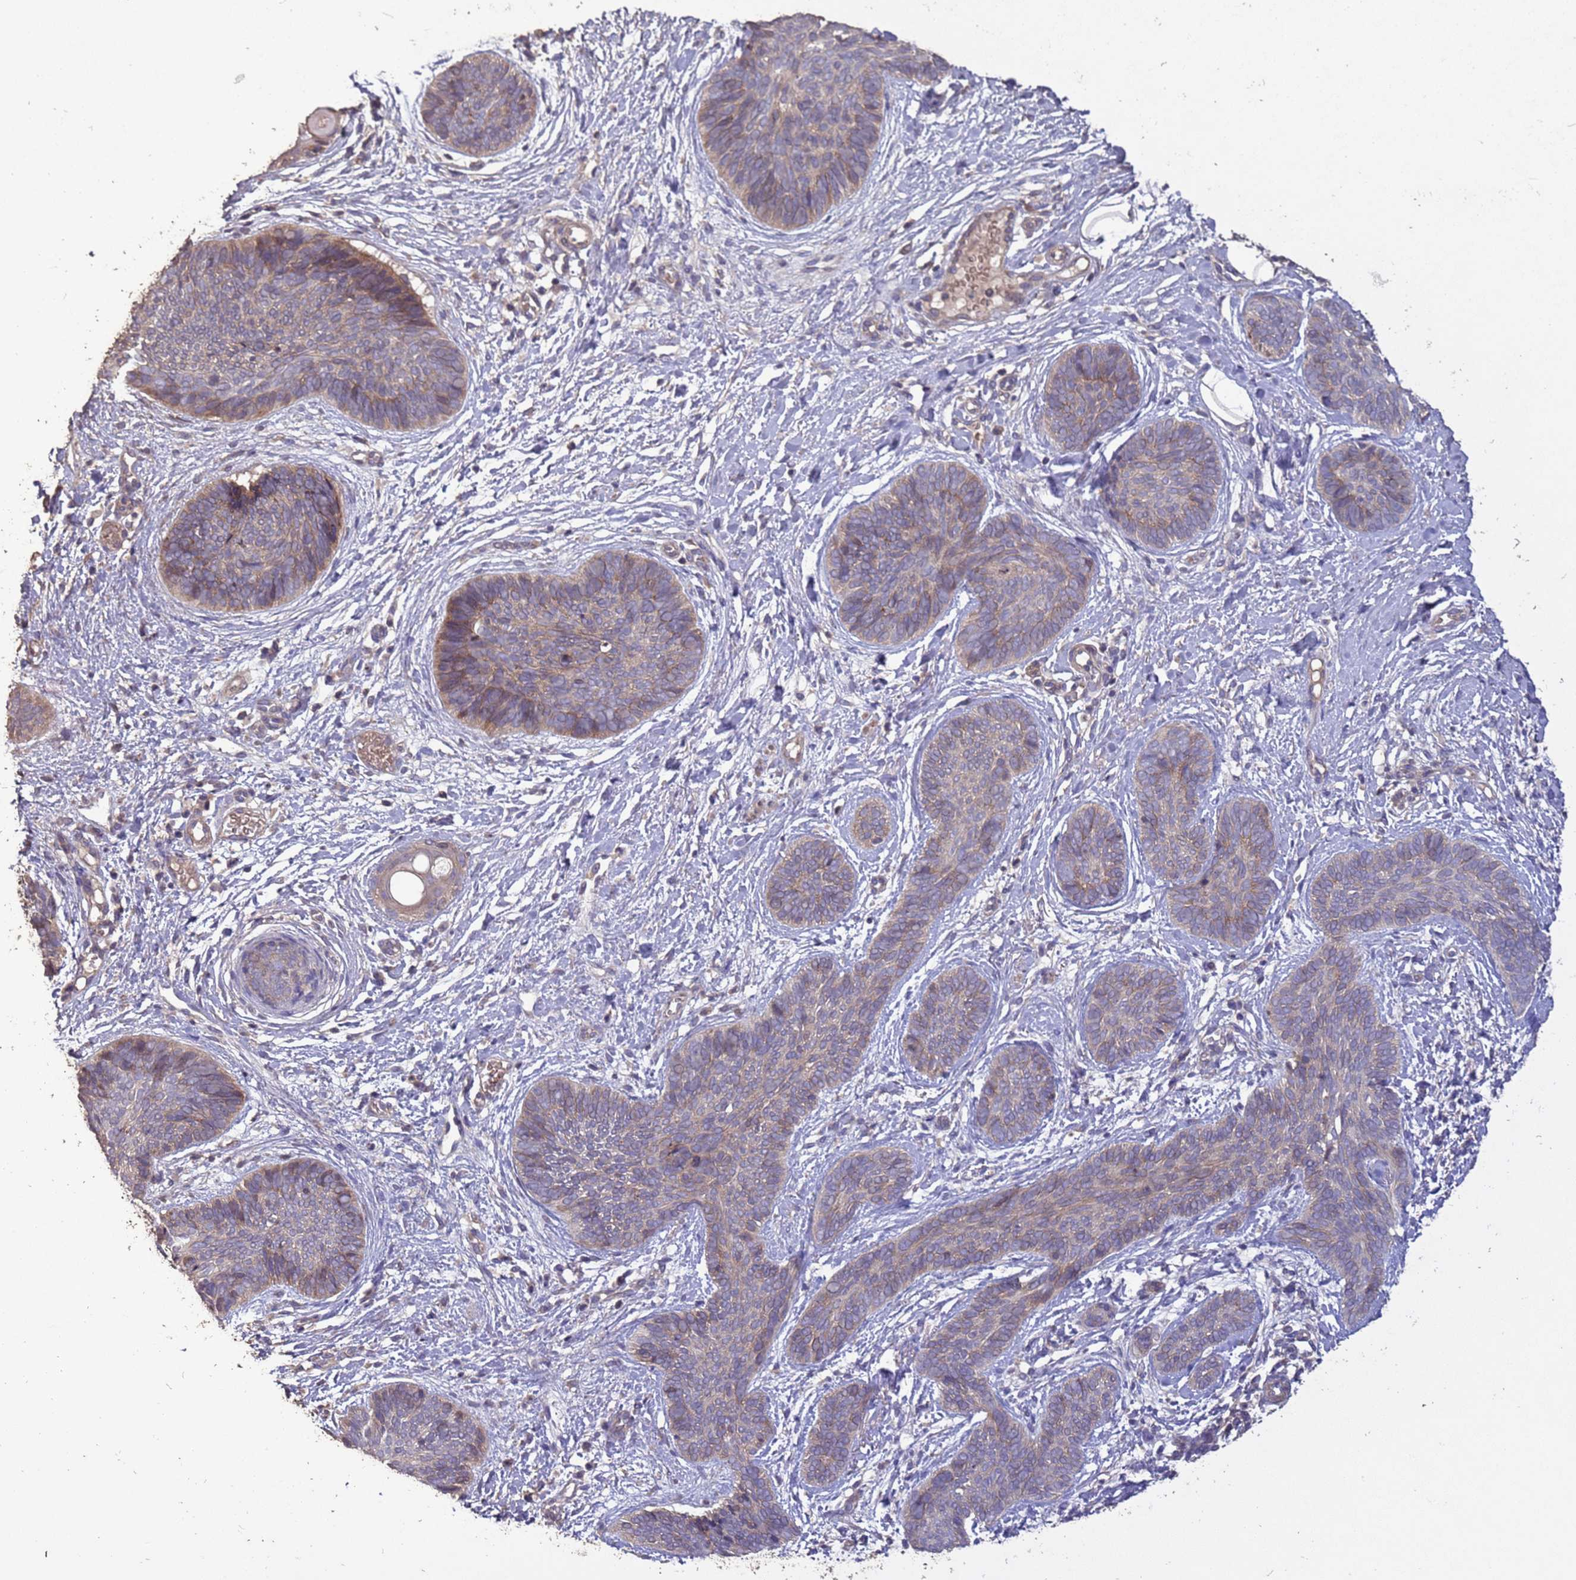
{"staining": {"intensity": "weak", "quantity": "25%-75%", "location": "cytoplasmic/membranous"}, "tissue": "skin cancer", "cell_type": "Tumor cells", "image_type": "cancer", "snomed": [{"axis": "morphology", "description": "Basal cell carcinoma"}, {"axis": "topography", "description": "Skin"}], "caption": "IHC image of skin cancer (basal cell carcinoma) stained for a protein (brown), which reveals low levels of weak cytoplasmic/membranous positivity in about 25%-75% of tumor cells.", "gene": "SLC9B2", "patient": {"sex": "female", "age": 81}}